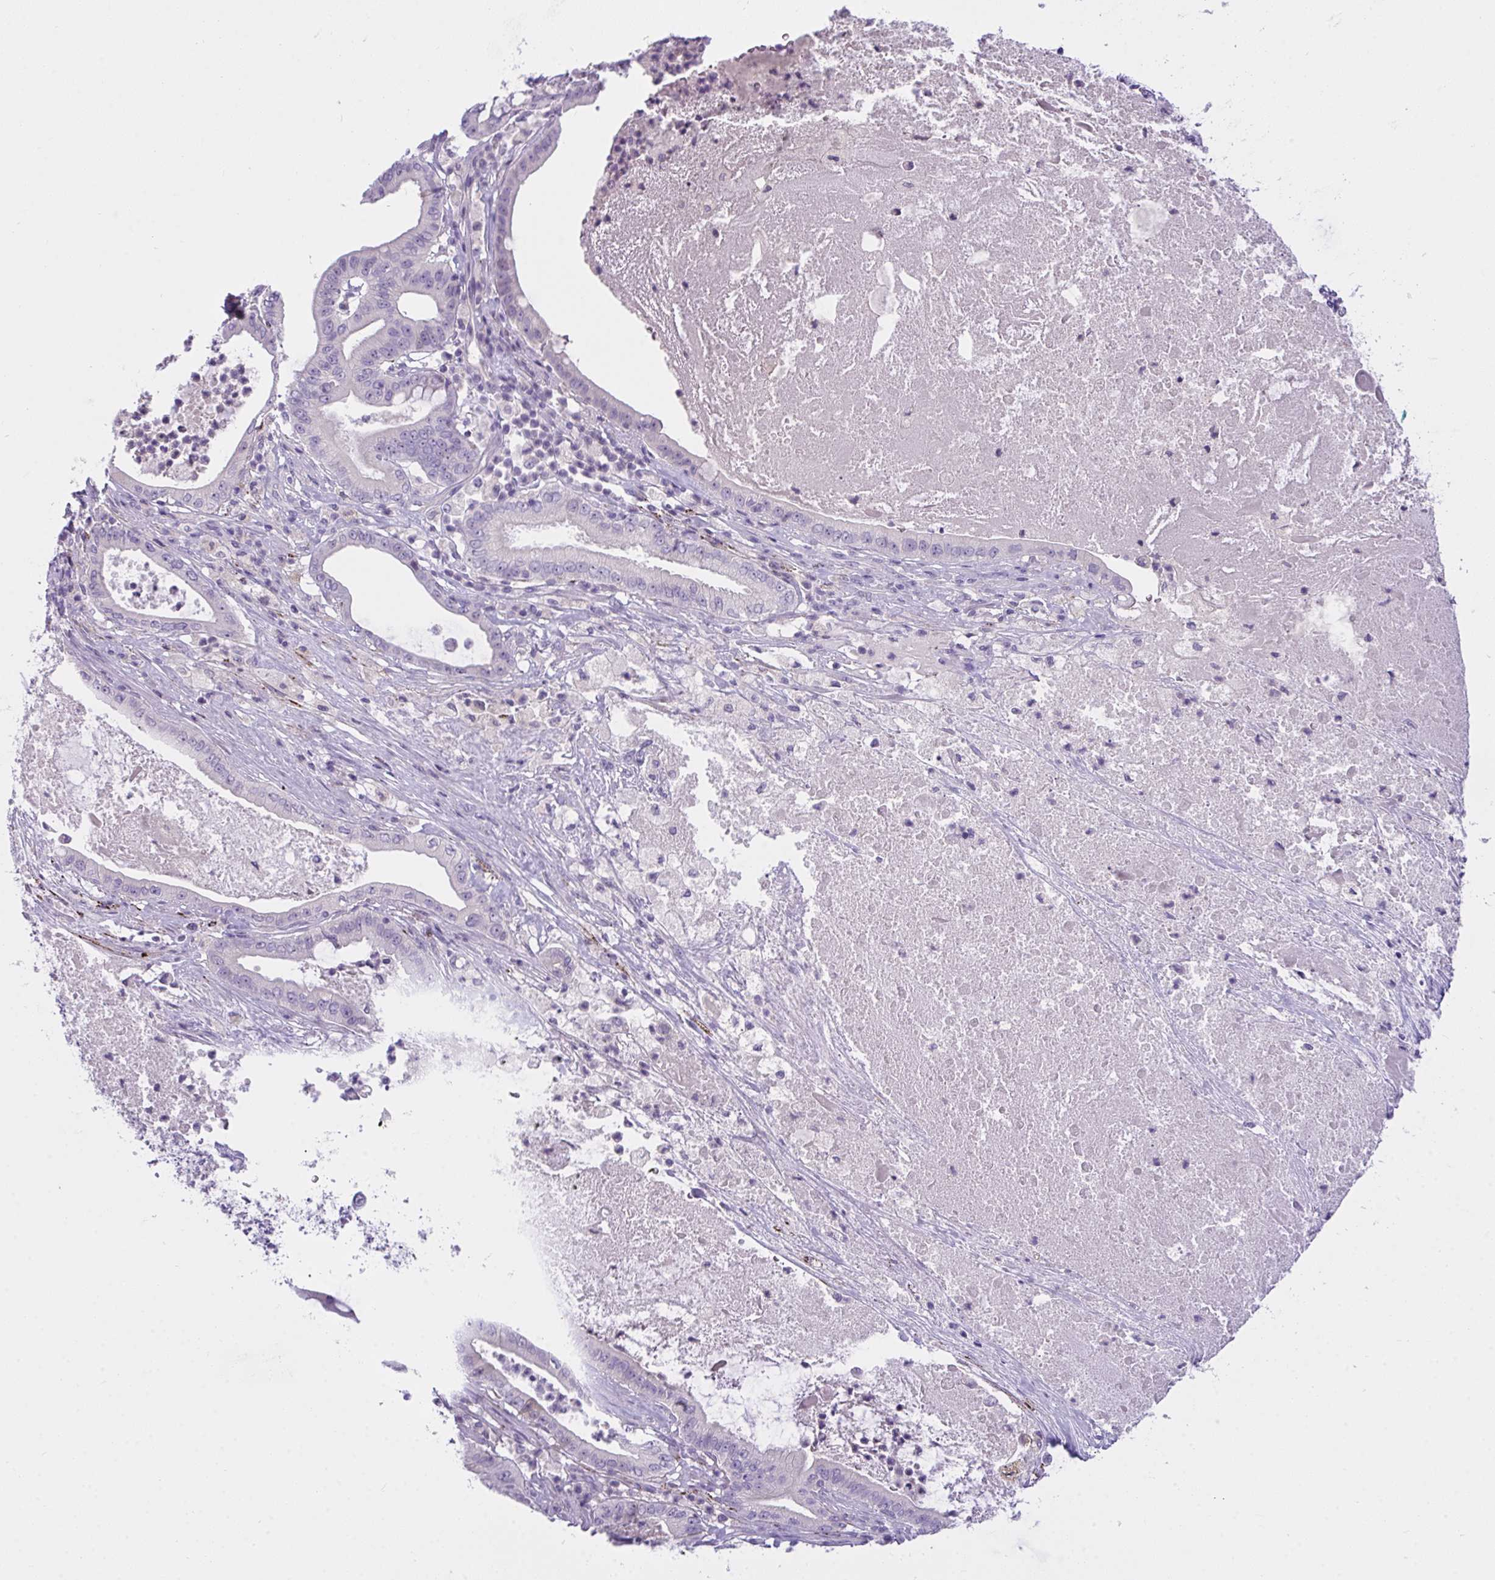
{"staining": {"intensity": "negative", "quantity": "none", "location": "none"}, "tissue": "pancreatic cancer", "cell_type": "Tumor cells", "image_type": "cancer", "snomed": [{"axis": "morphology", "description": "Adenocarcinoma, NOS"}, {"axis": "topography", "description": "Pancreas"}], "caption": "This micrograph is of adenocarcinoma (pancreatic) stained with immunohistochemistry to label a protein in brown with the nuclei are counter-stained blue. There is no staining in tumor cells. (DAB (3,3'-diaminobenzidine) immunohistochemistry (IHC) visualized using brightfield microscopy, high magnification).", "gene": "SEMA6B", "patient": {"sex": "male", "age": 71}}